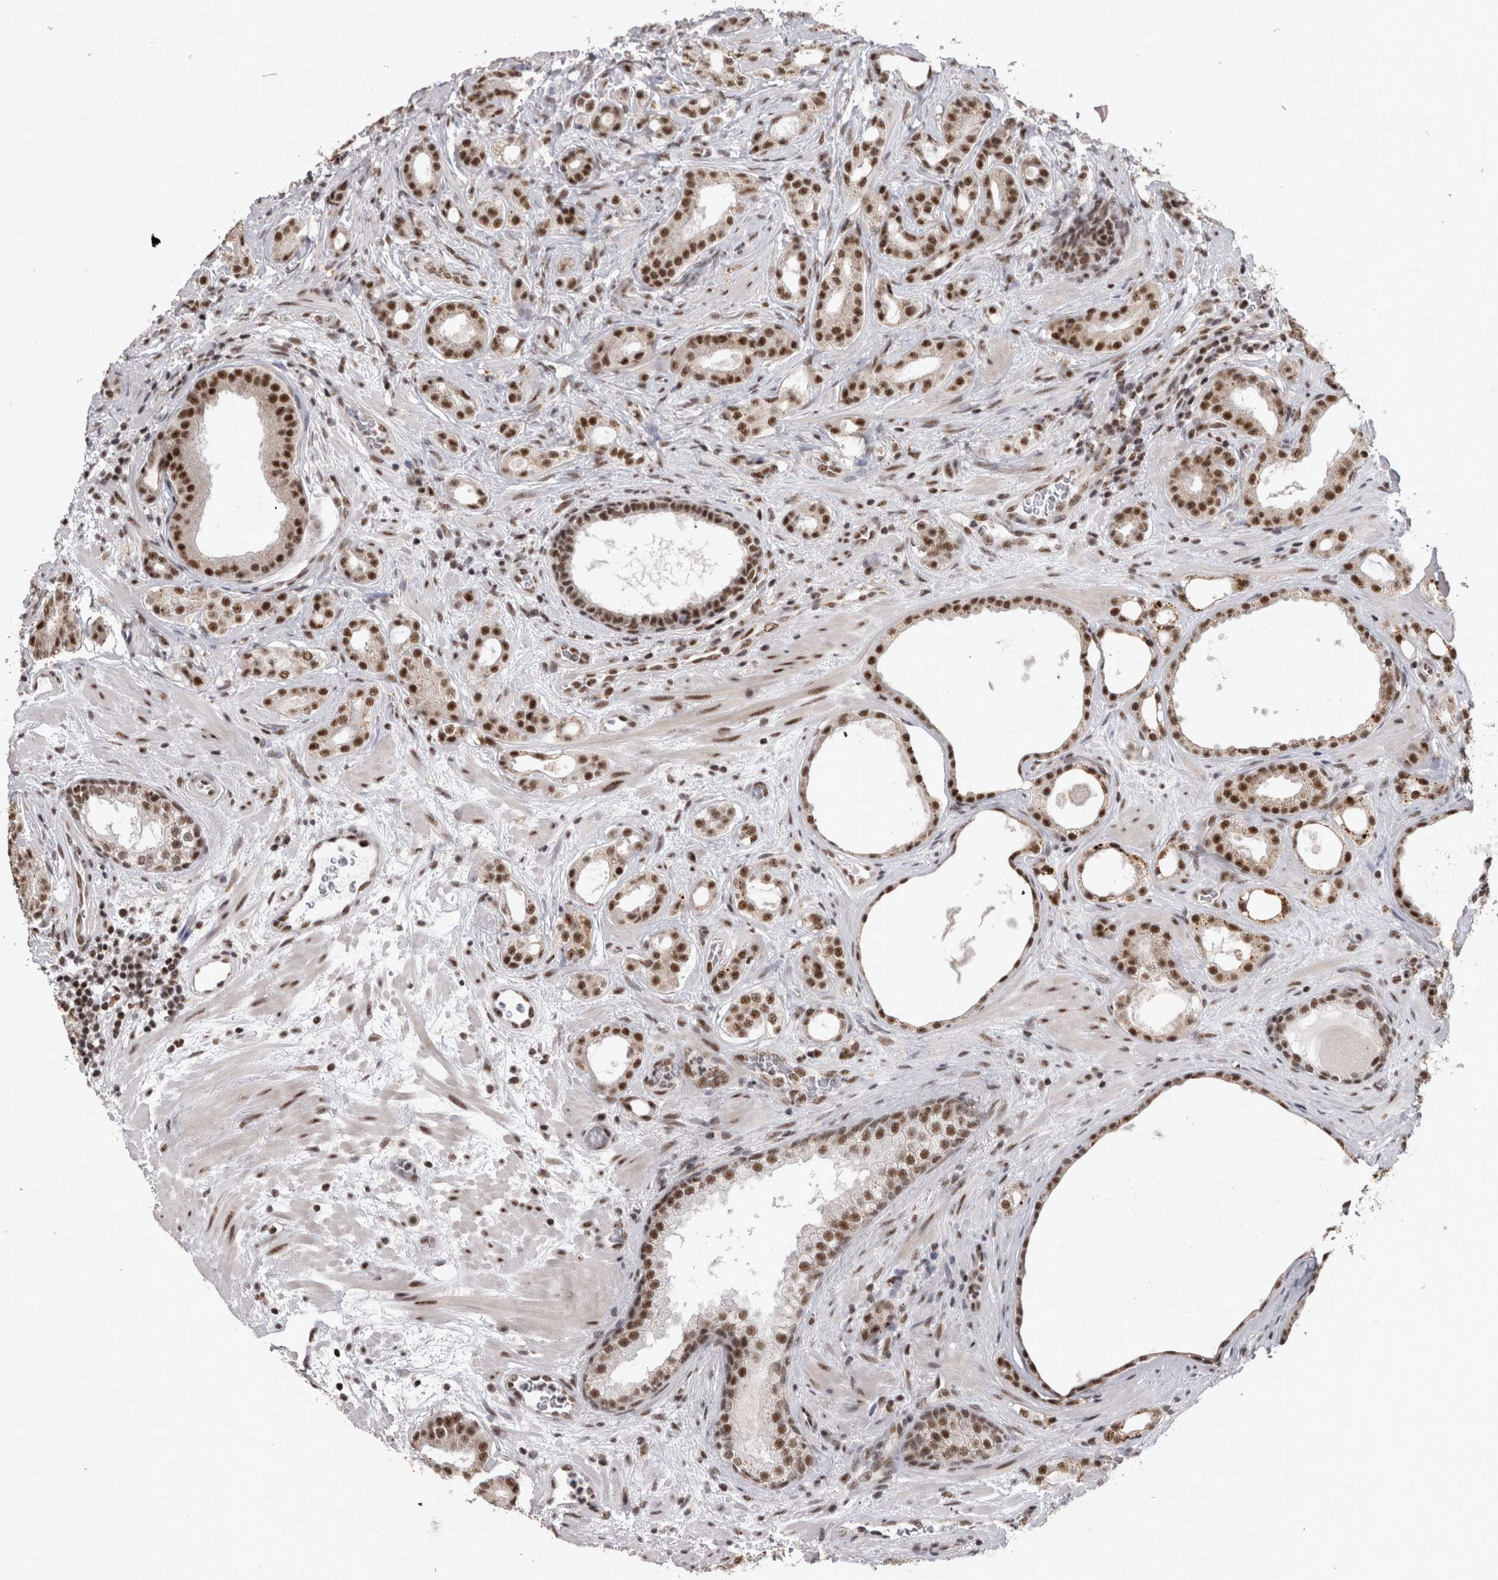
{"staining": {"intensity": "strong", "quantity": ">75%", "location": "nuclear"}, "tissue": "prostate cancer", "cell_type": "Tumor cells", "image_type": "cancer", "snomed": [{"axis": "morphology", "description": "Adenocarcinoma, High grade"}, {"axis": "topography", "description": "Prostate"}], "caption": "Prostate cancer stained with a brown dye exhibits strong nuclear positive positivity in approximately >75% of tumor cells.", "gene": "CDK11A", "patient": {"sex": "male", "age": 60}}